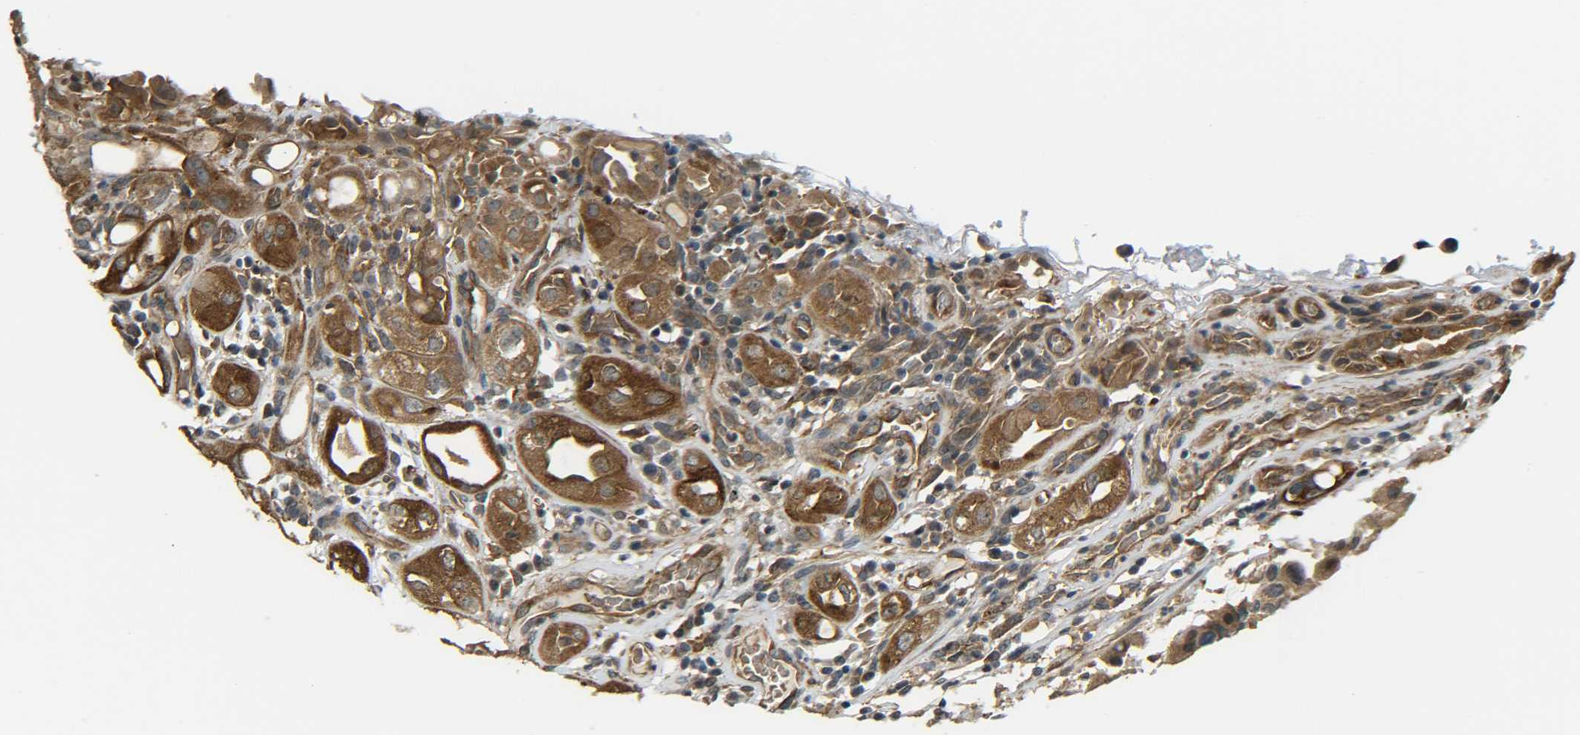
{"staining": {"intensity": "moderate", "quantity": ">75%", "location": "cytoplasmic/membranous"}, "tissue": "urothelial cancer", "cell_type": "Tumor cells", "image_type": "cancer", "snomed": [{"axis": "morphology", "description": "Urothelial carcinoma, High grade"}, {"axis": "topography", "description": "Urinary bladder"}], "caption": "Brown immunohistochemical staining in human urothelial carcinoma (high-grade) shows moderate cytoplasmic/membranous positivity in approximately >75% of tumor cells.", "gene": "DAB2", "patient": {"sex": "female", "age": 64}}